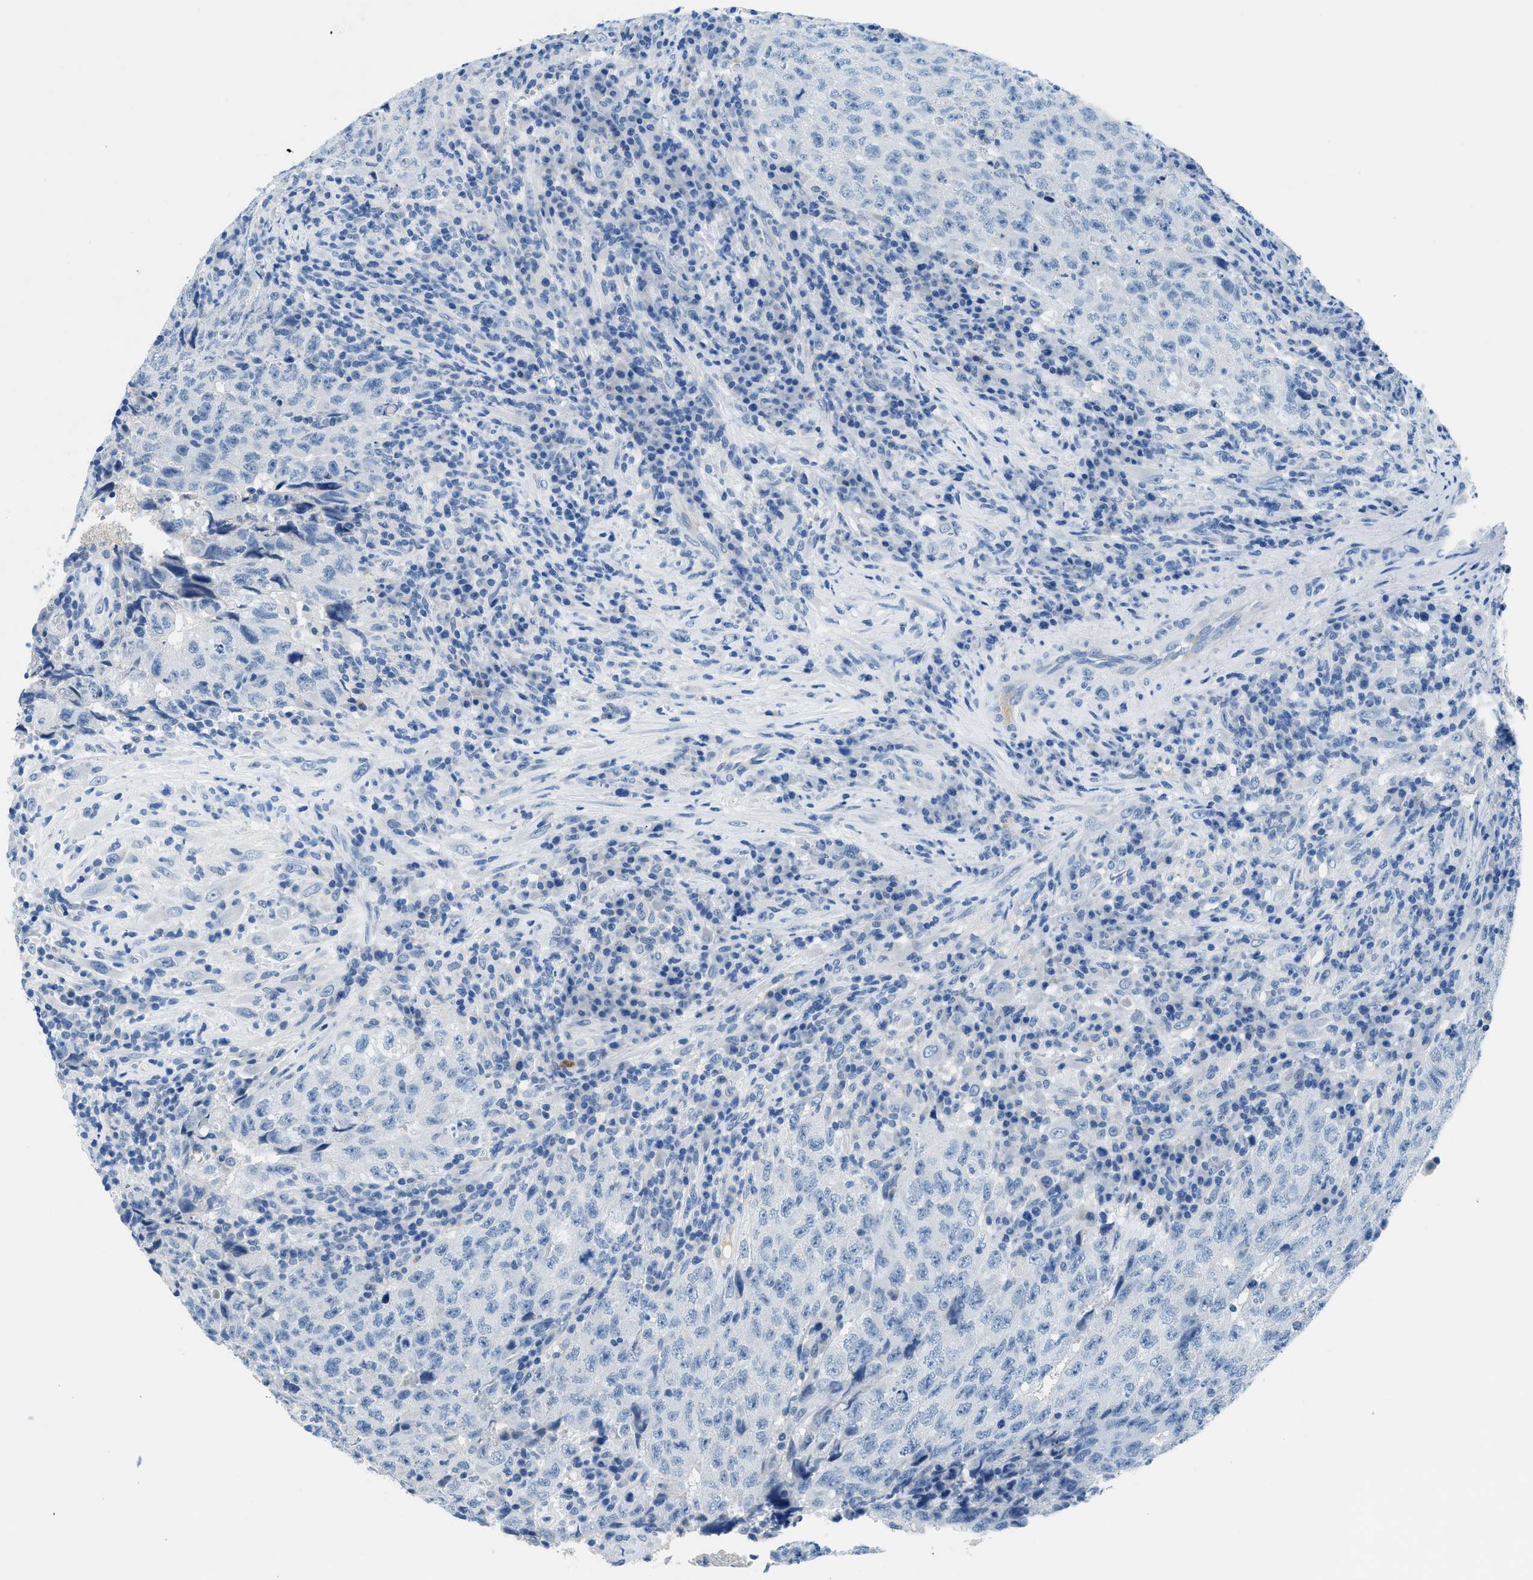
{"staining": {"intensity": "negative", "quantity": "none", "location": "none"}, "tissue": "testis cancer", "cell_type": "Tumor cells", "image_type": "cancer", "snomed": [{"axis": "morphology", "description": "Necrosis, NOS"}, {"axis": "morphology", "description": "Carcinoma, Embryonal, NOS"}, {"axis": "topography", "description": "Testis"}], "caption": "Tumor cells are negative for brown protein staining in testis cancer.", "gene": "MBL2", "patient": {"sex": "male", "age": 19}}